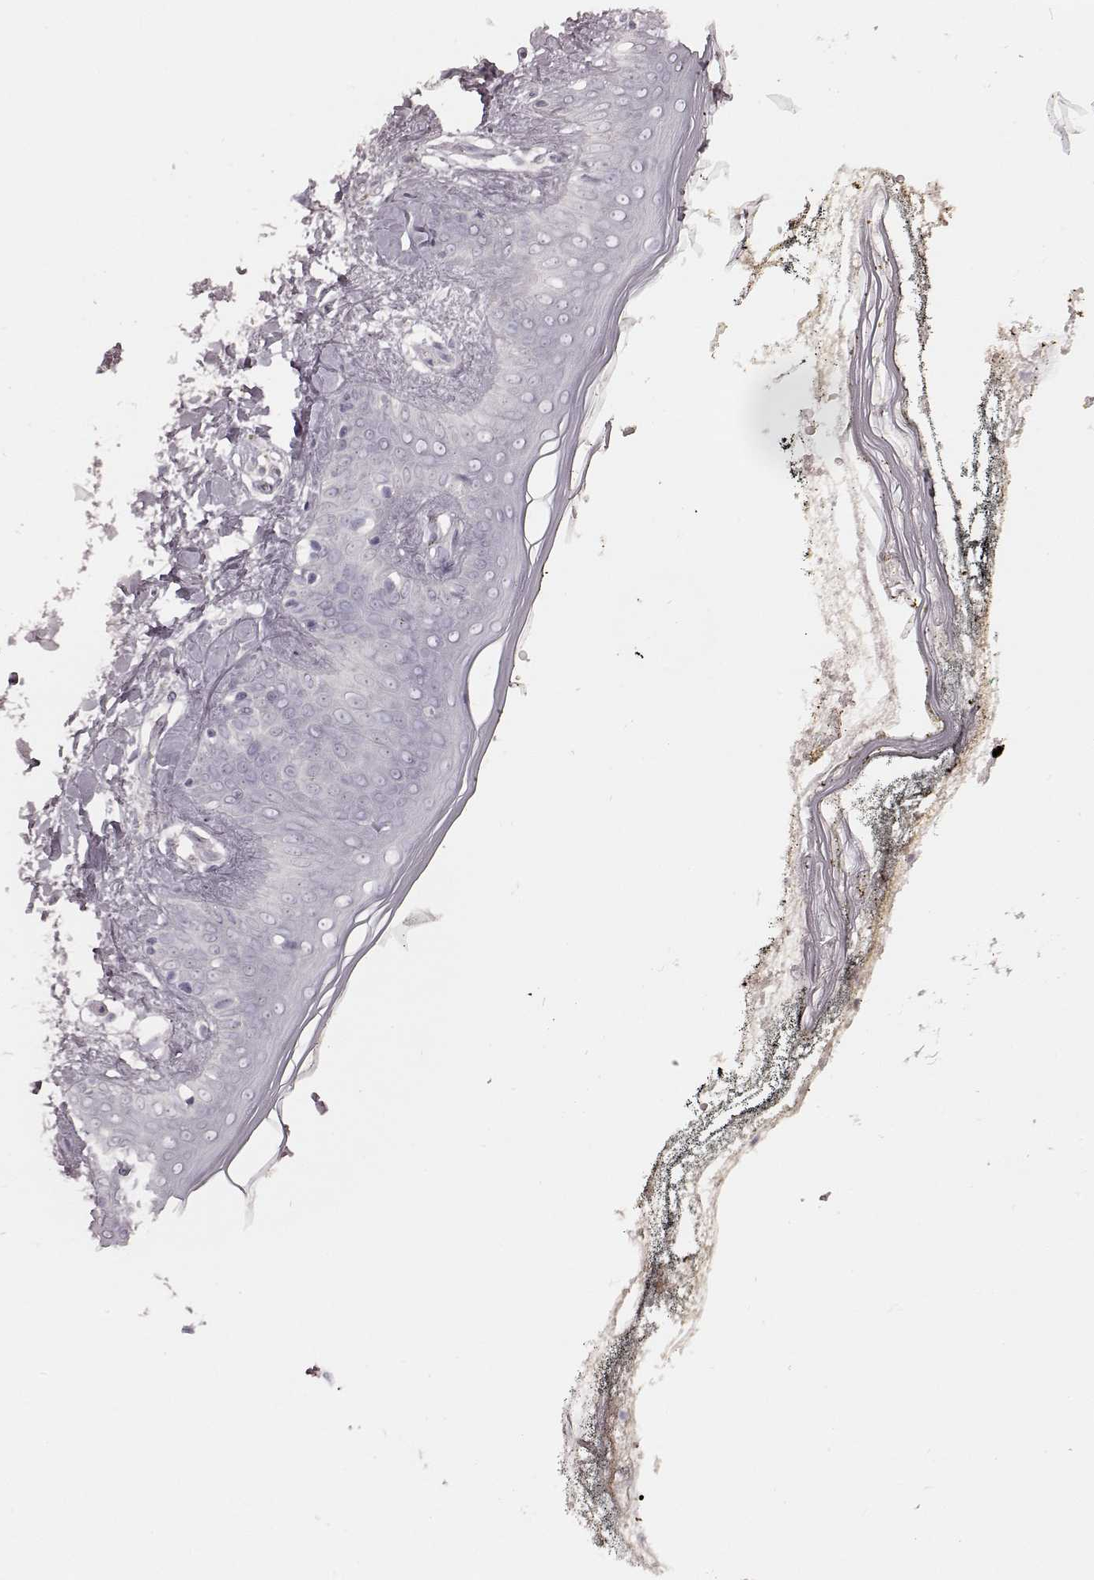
{"staining": {"intensity": "negative", "quantity": "none", "location": "none"}, "tissue": "skin", "cell_type": "Fibroblasts", "image_type": "normal", "snomed": [{"axis": "morphology", "description": "Normal tissue, NOS"}, {"axis": "topography", "description": "Skin"}], "caption": "An immunohistochemistry (IHC) histopathology image of benign skin is shown. There is no staining in fibroblasts of skin. The staining was performed using DAB to visualize the protein expression in brown, while the nuclei were stained in blue with hematoxylin (Magnification: 20x).", "gene": "PRLHR", "patient": {"sex": "female", "age": 34}}